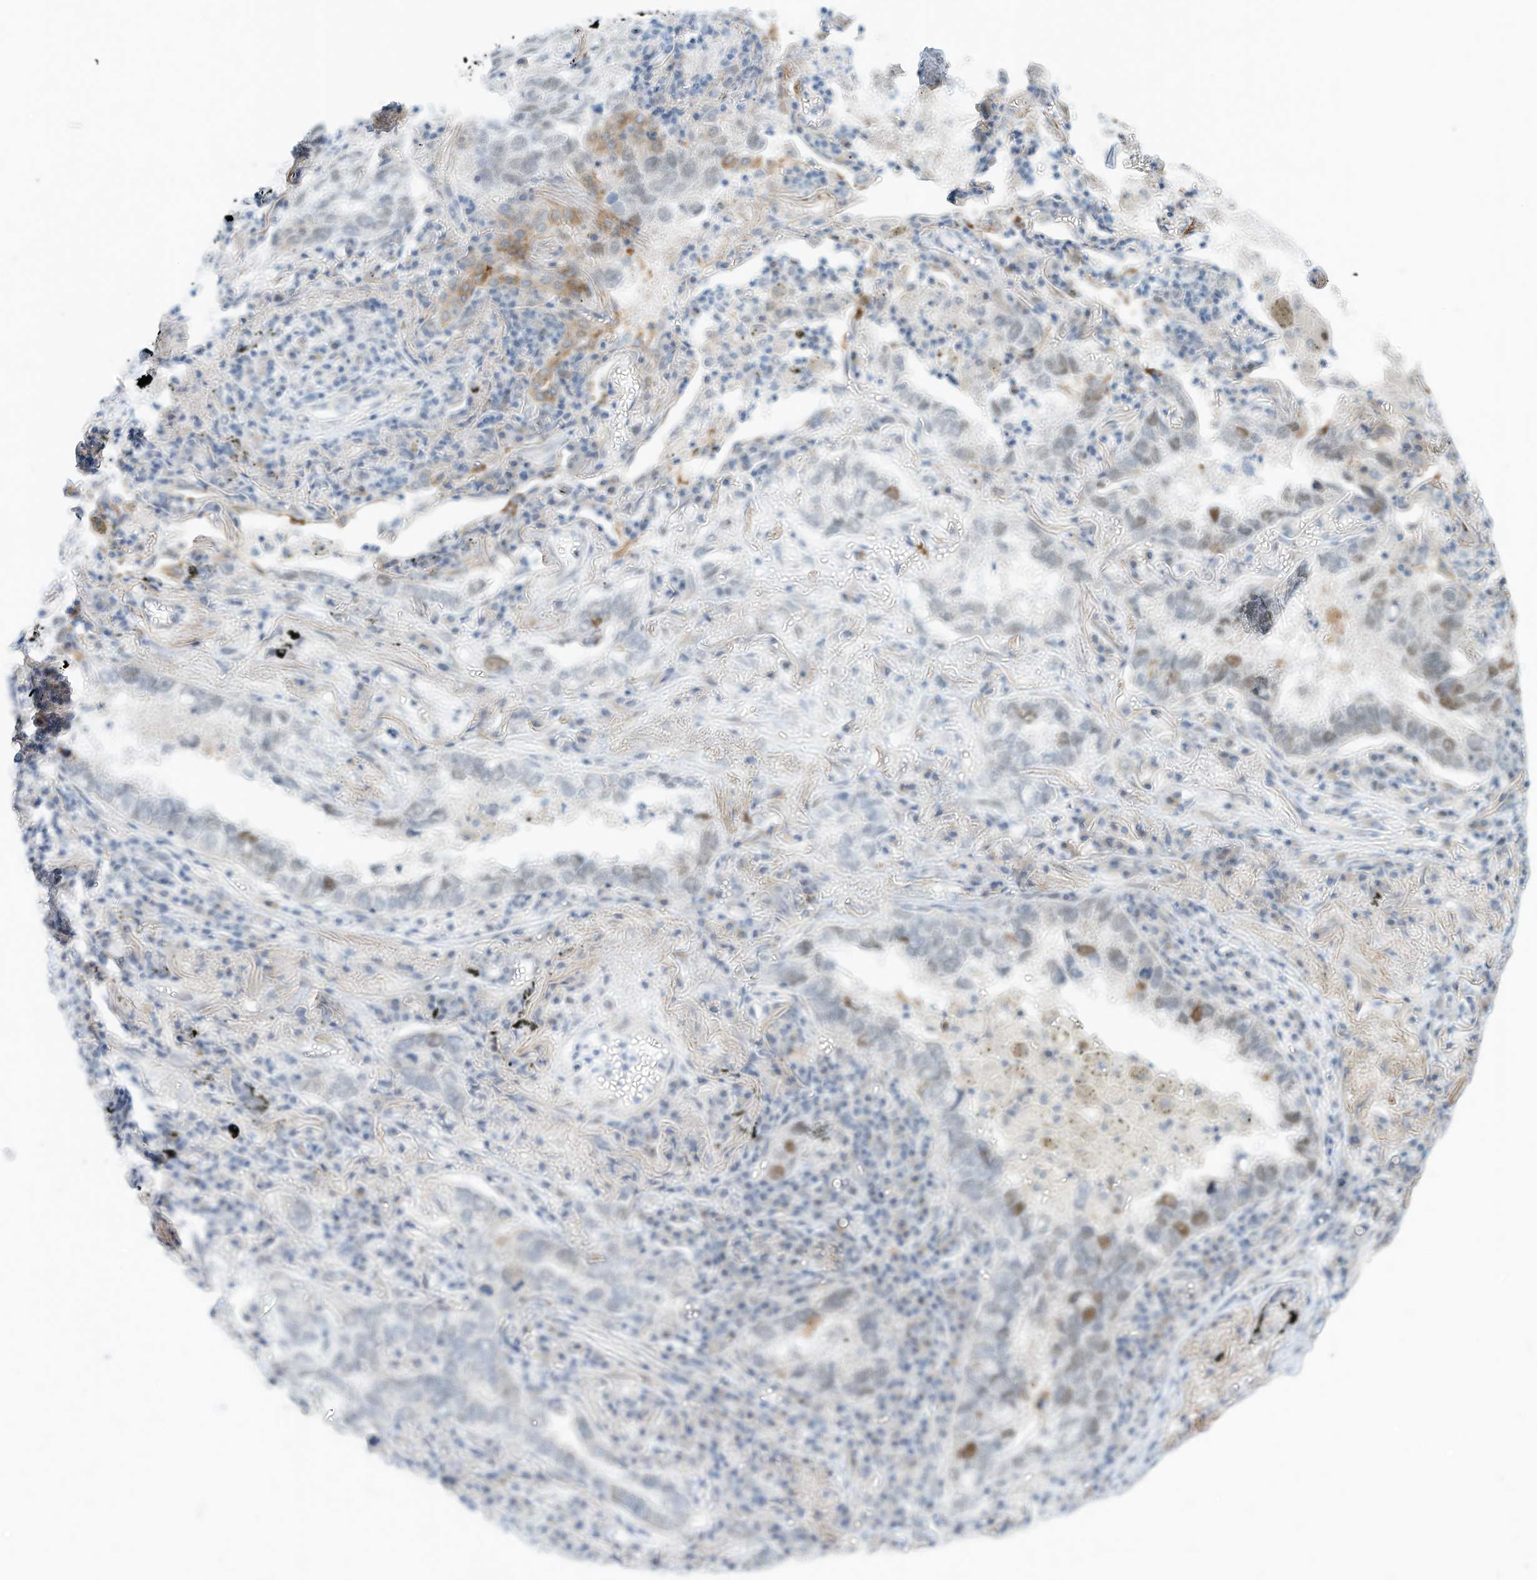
{"staining": {"intensity": "moderate", "quantity": "<25%", "location": "nuclear"}, "tissue": "lung cancer", "cell_type": "Tumor cells", "image_type": "cancer", "snomed": [{"axis": "morphology", "description": "Adenocarcinoma, NOS"}, {"axis": "topography", "description": "Lung"}], "caption": "The image demonstrates a brown stain indicating the presence of a protein in the nuclear of tumor cells in lung cancer (adenocarcinoma).", "gene": "ARHGAP28", "patient": {"sex": "male", "age": 65}}